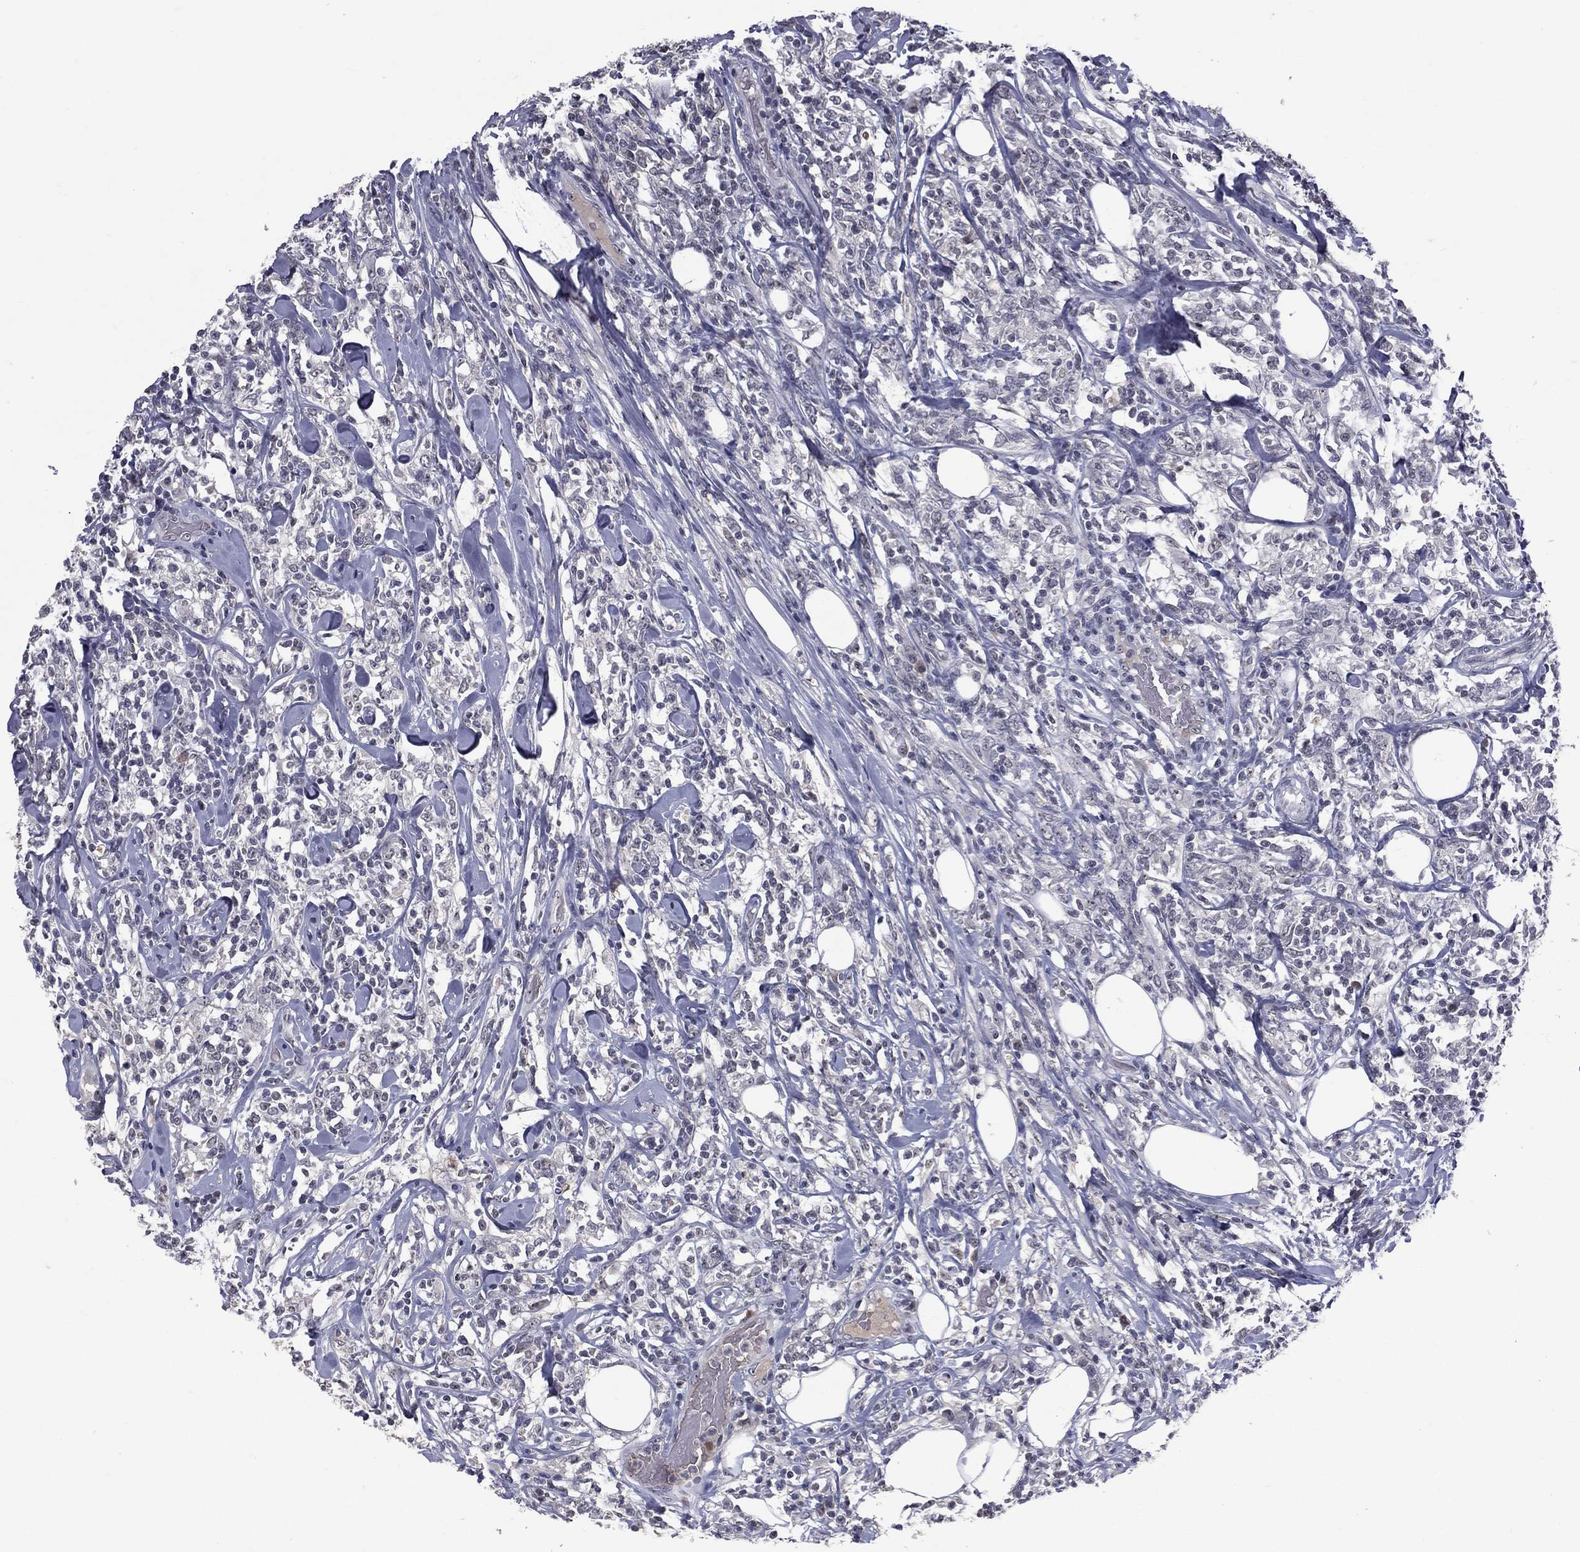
{"staining": {"intensity": "negative", "quantity": "none", "location": "none"}, "tissue": "lymphoma", "cell_type": "Tumor cells", "image_type": "cancer", "snomed": [{"axis": "morphology", "description": "Malignant lymphoma, non-Hodgkin's type, High grade"}, {"axis": "topography", "description": "Lymph node"}], "caption": "DAB (3,3'-diaminobenzidine) immunohistochemical staining of human high-grade malignant lymphoma, non-Hodgkin's type reveals no significant staining in tumor cells.", "gene": "DSG4", "patient": {"sex": "female", "age": 84}}